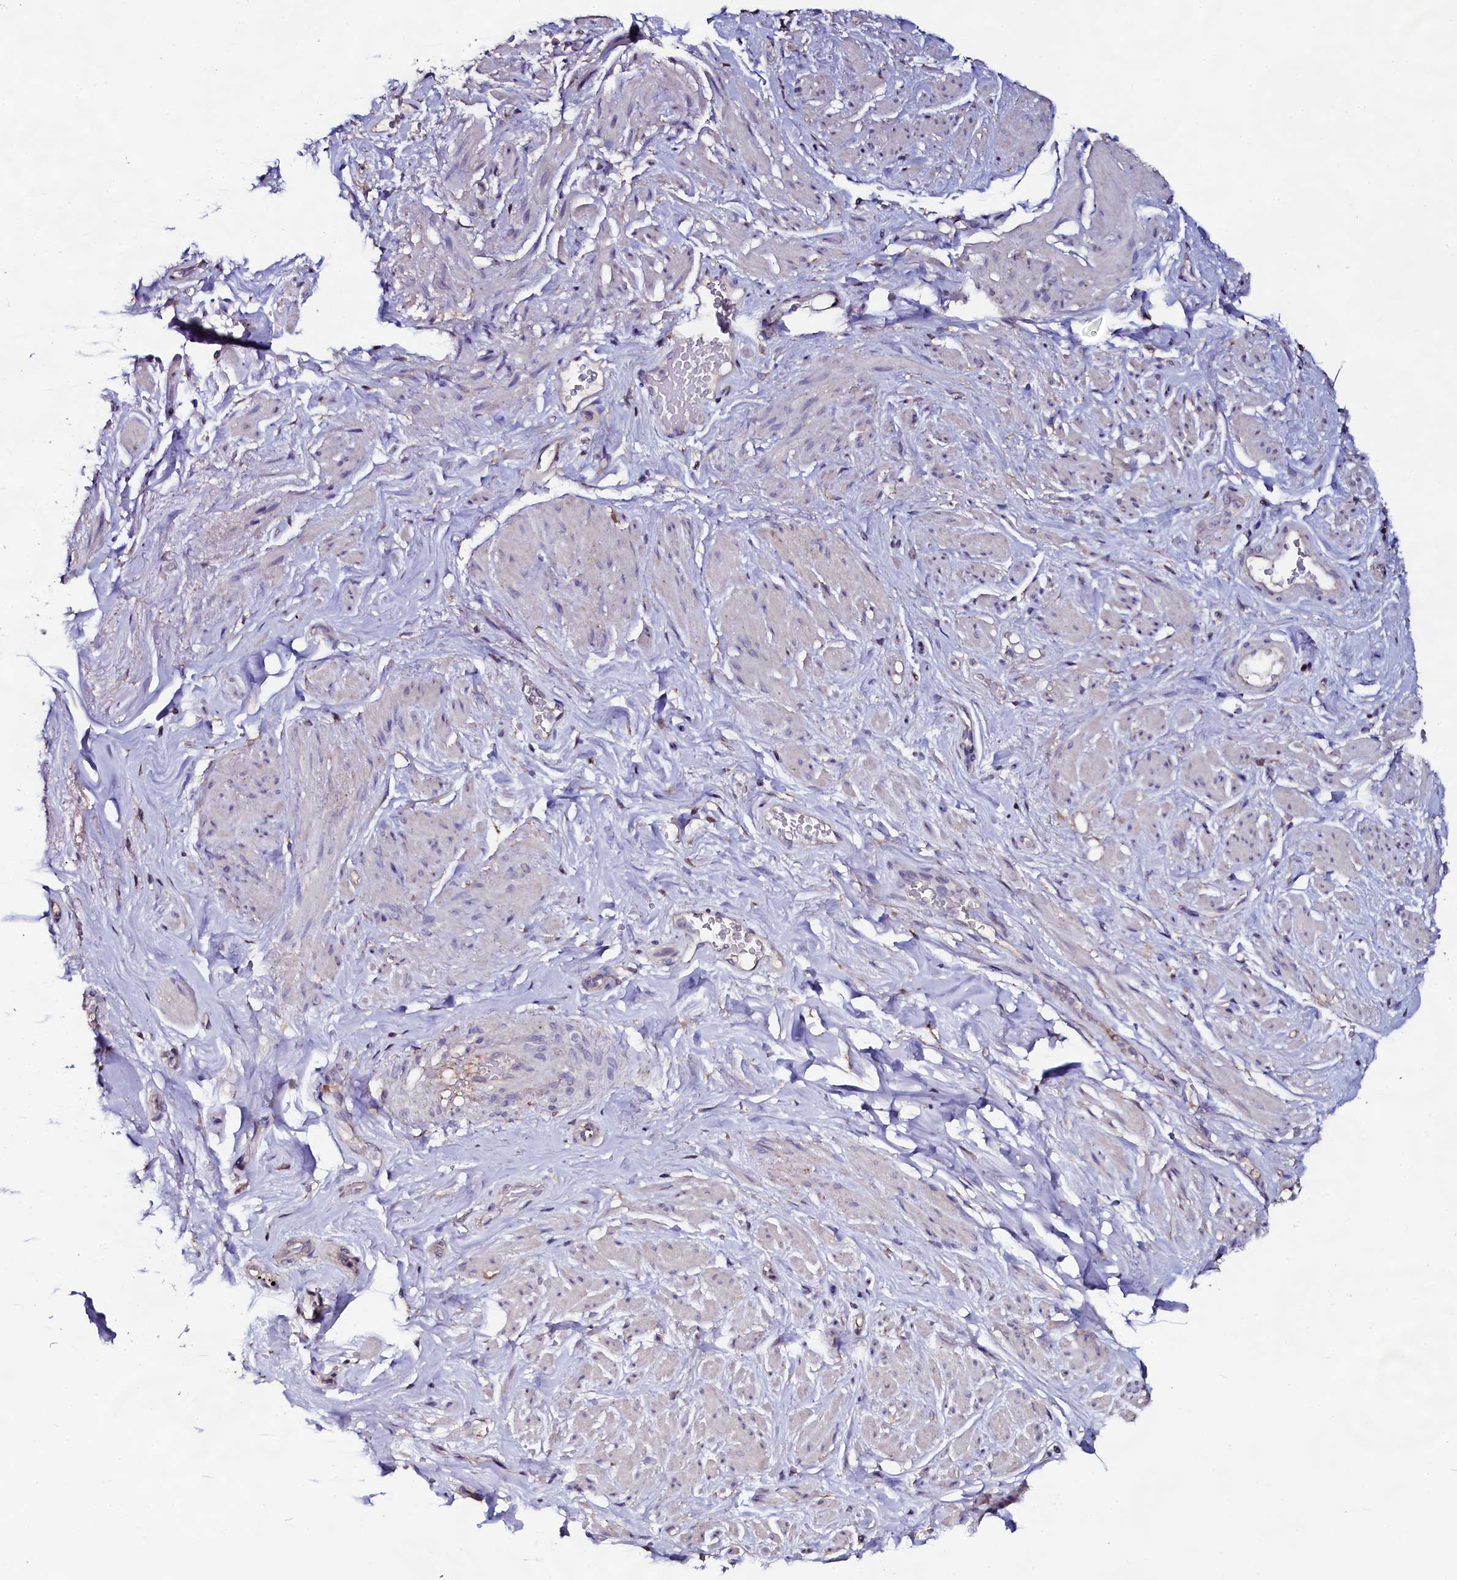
{"staining": {"intensity": "negative", "quantity": "none", "location": "none"}, "tissue": "smooth muscle", "cell_type": "Smooth muscle cells", "image_type": "normal", "snomed": [{"axis": "morphology", "description": "Normal tissue, NOS"}, {"axis": "topography", "description": "Smooth muscle"}, {"axis": "topography", "description": "Peripheral nerve tissue"}], "caption": "This micrograph is of normal smooth muscle stained with IHC to label a protein in brown with the nuclei are counter-stained blue. There is no staining in smooth muscle cells. Brightfield microscopy of immunohistochemistry (IHC) stained with DAB (brown) and hematoxylin (blue), captured at high magnification.", "gene": "USPL1", "patient": {"sex": "male", "age": 69}}